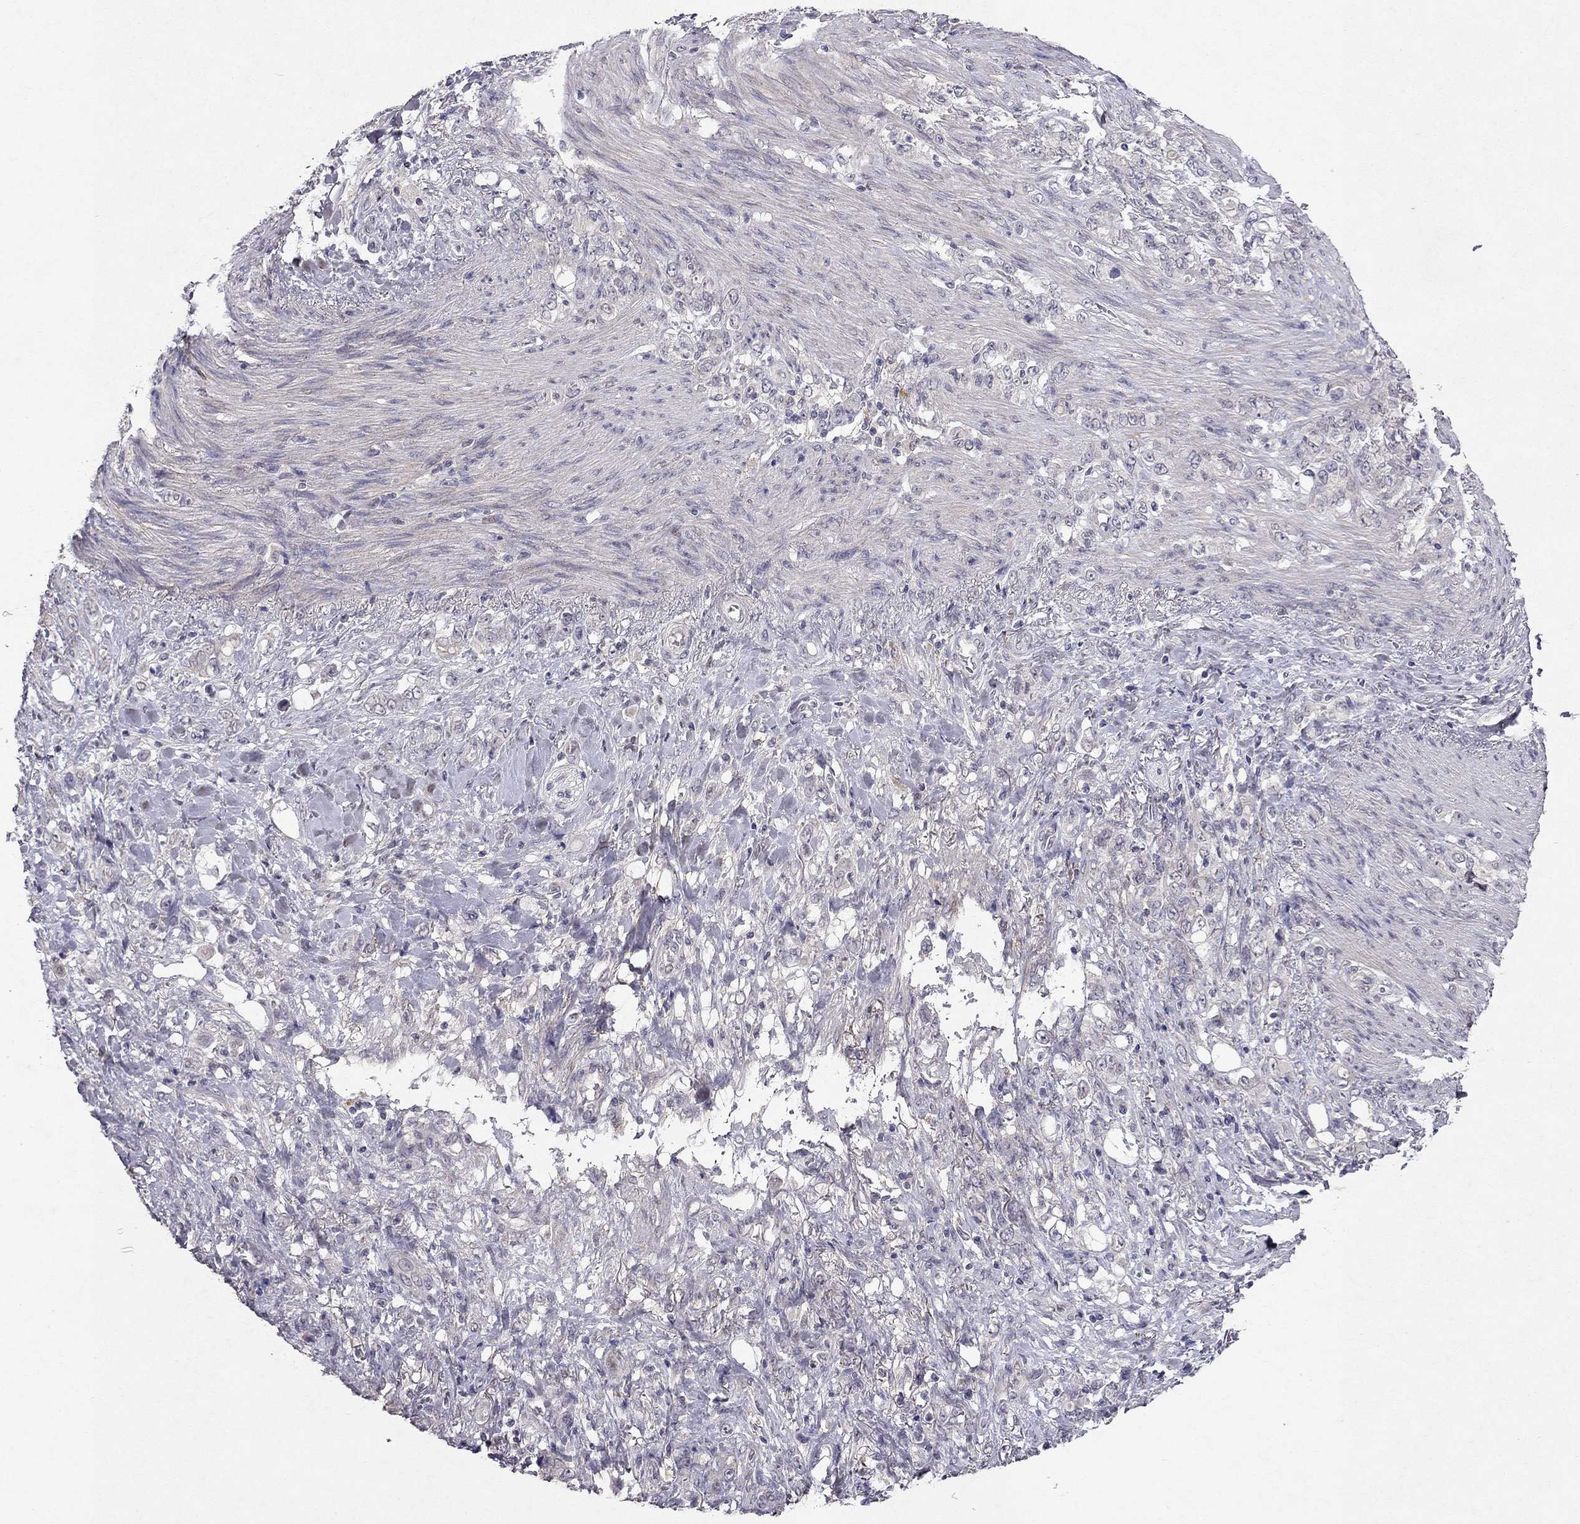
{"staining": {"intensity": "negative", "quantity": "none", "location": "none"}, "tissue": "stomach cancer", "cell_type": "Tumor cells", "image_type": "cancer", "snomed": [{"axis": "morphology", "description": "Adenocarcinoma, NOS"}, {"axis": "topography", "description": "Stomach"}], "caption": "This is an immunohistochemistry micrograph of stomach cancer (adenocarcinoma). There is no expression in tumor cells.", "gene": "ESR2", "patient": {"sex": "female", "age": 79}}